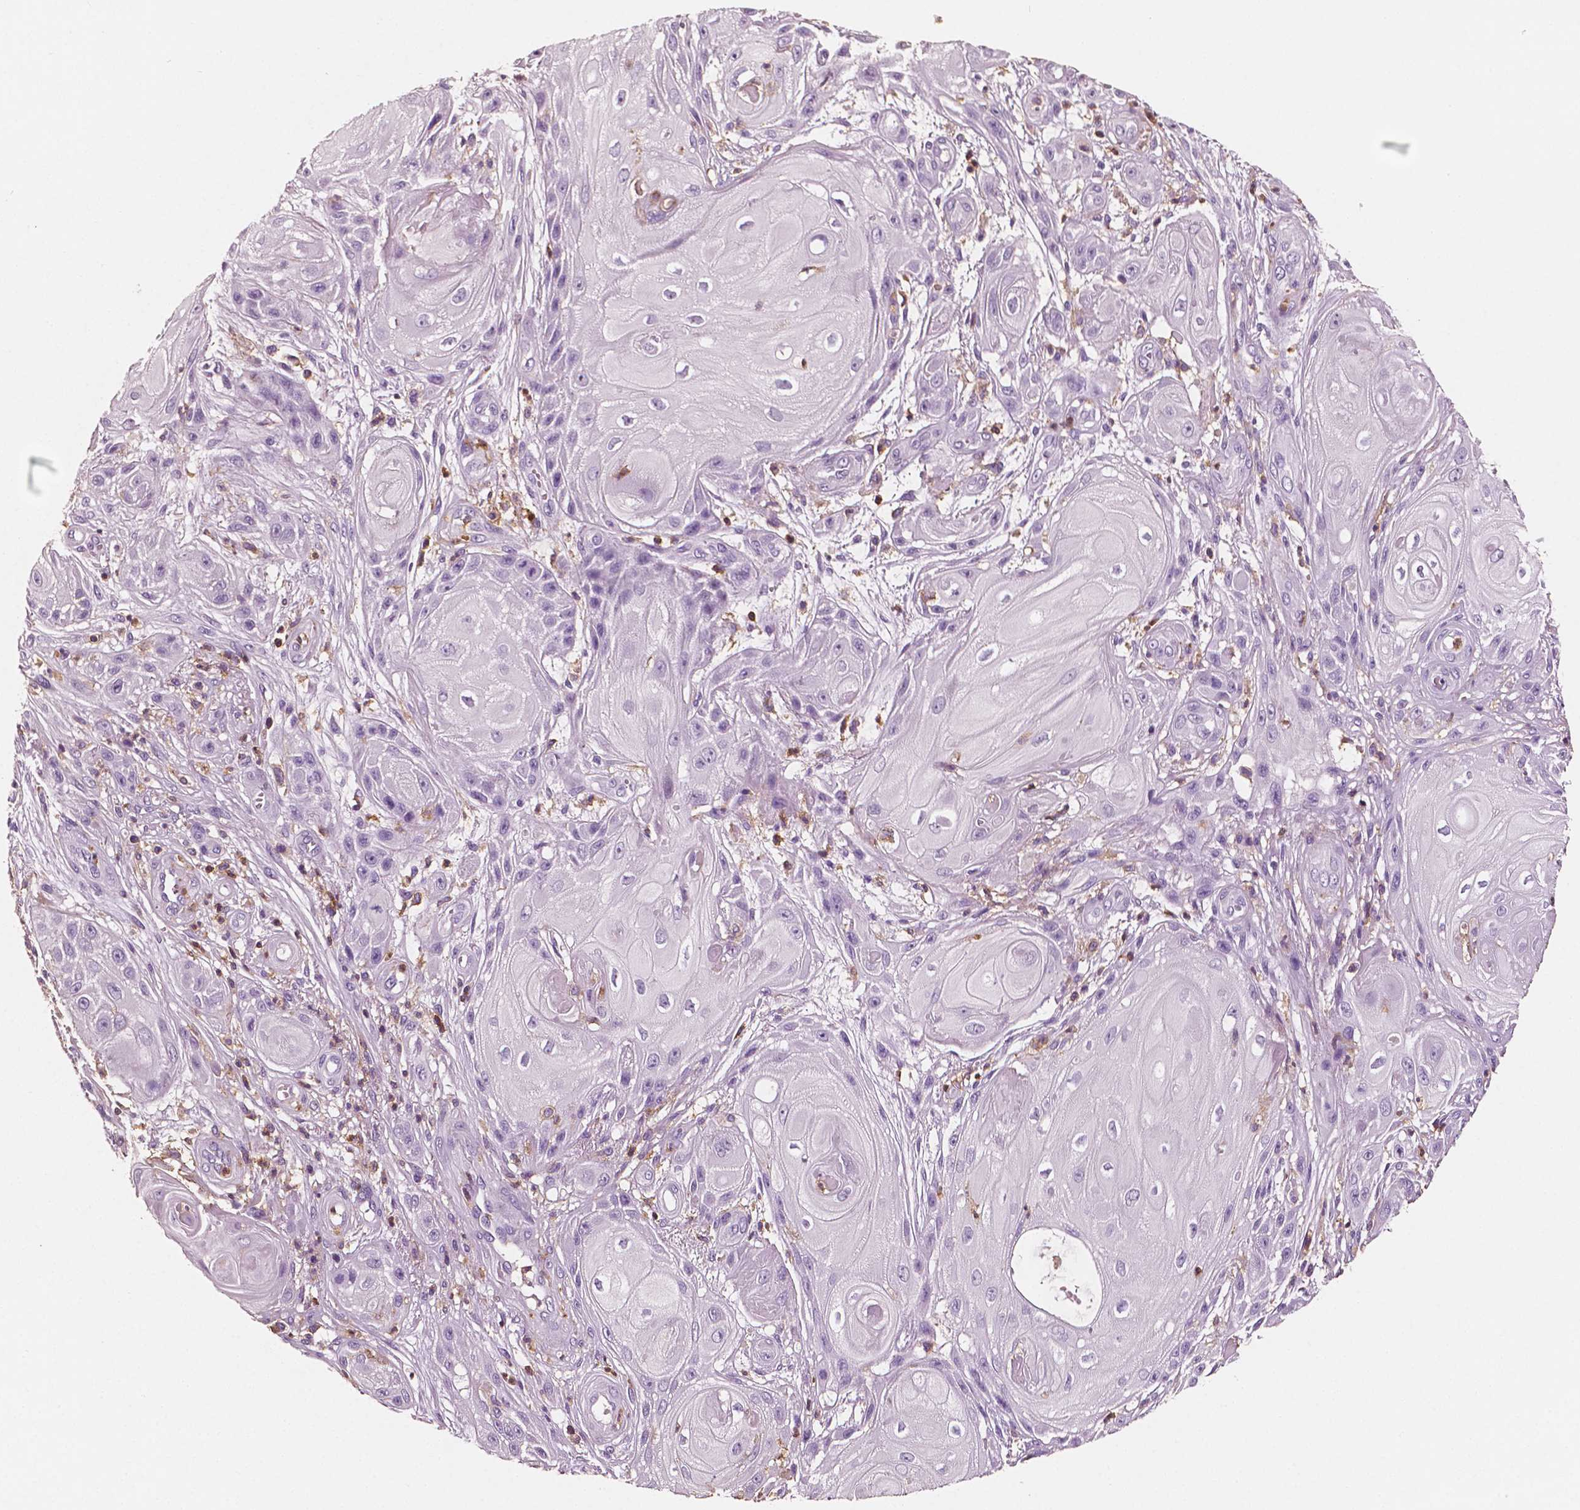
{"staining": {"intensity": "negative", "quantity": "none", "location": "none"}, "tissue": "skin cancer", "cell_type": "Tumor cells", "image_type": "cancer", "snomed": [{"axis": "morphology", "description": "Squamous cell carcinoma, NOS"}, {"axis": "topography", "description": "Skin"}], "caption": "An immunohistochemistry image of skin squamous cell carcinoma is shown. There is no staining in tumor cells of skin squamous cell carcinoma. (Stains: DAB (3,3'-diaminobenzidine) immunohistochemistry (IHC) with hematoxylin counter stain, Microscopy: brightfield microscopy at high magnification).", "gene": "PTPRC", "patient": {"sex": "male", "age": 62}}